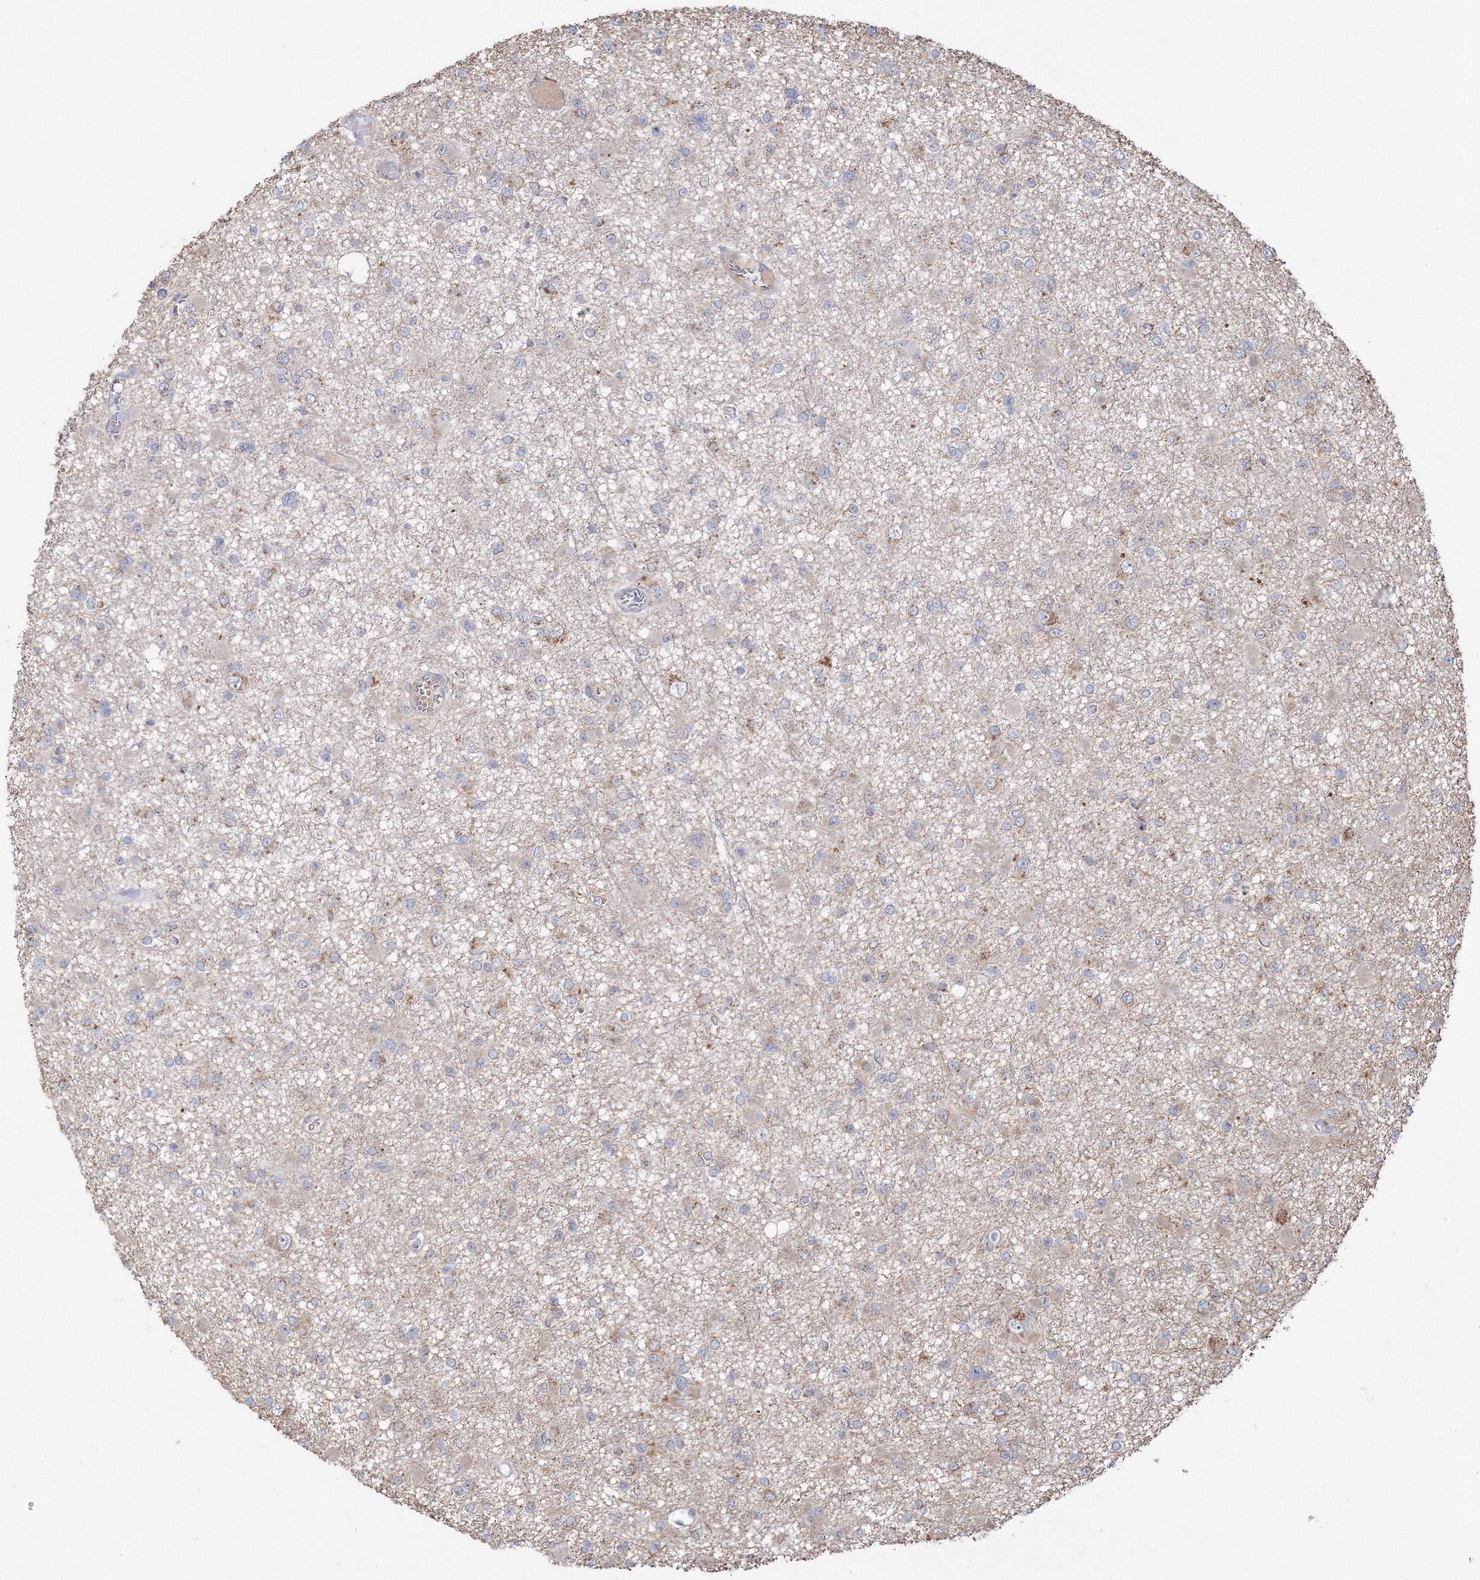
{"staining": {"intensity": "negative", "quantity": "none", "location": "none"}, "tissue": "glioma", "cell_type": "Tumor cells", "image_type": "cancer", "snomed": [{"axis": "morphology", "description": "Glioma, malignant, Low grade"}, {"axis": "topography", "description": "Brain"}], "caption": "Low-grade glioma (malignant) was stained to show a protein in brown. There is no significant positivity in tumor cells.", "gene": "PEX13", "patient": {"sex": "female", "age": 22}}